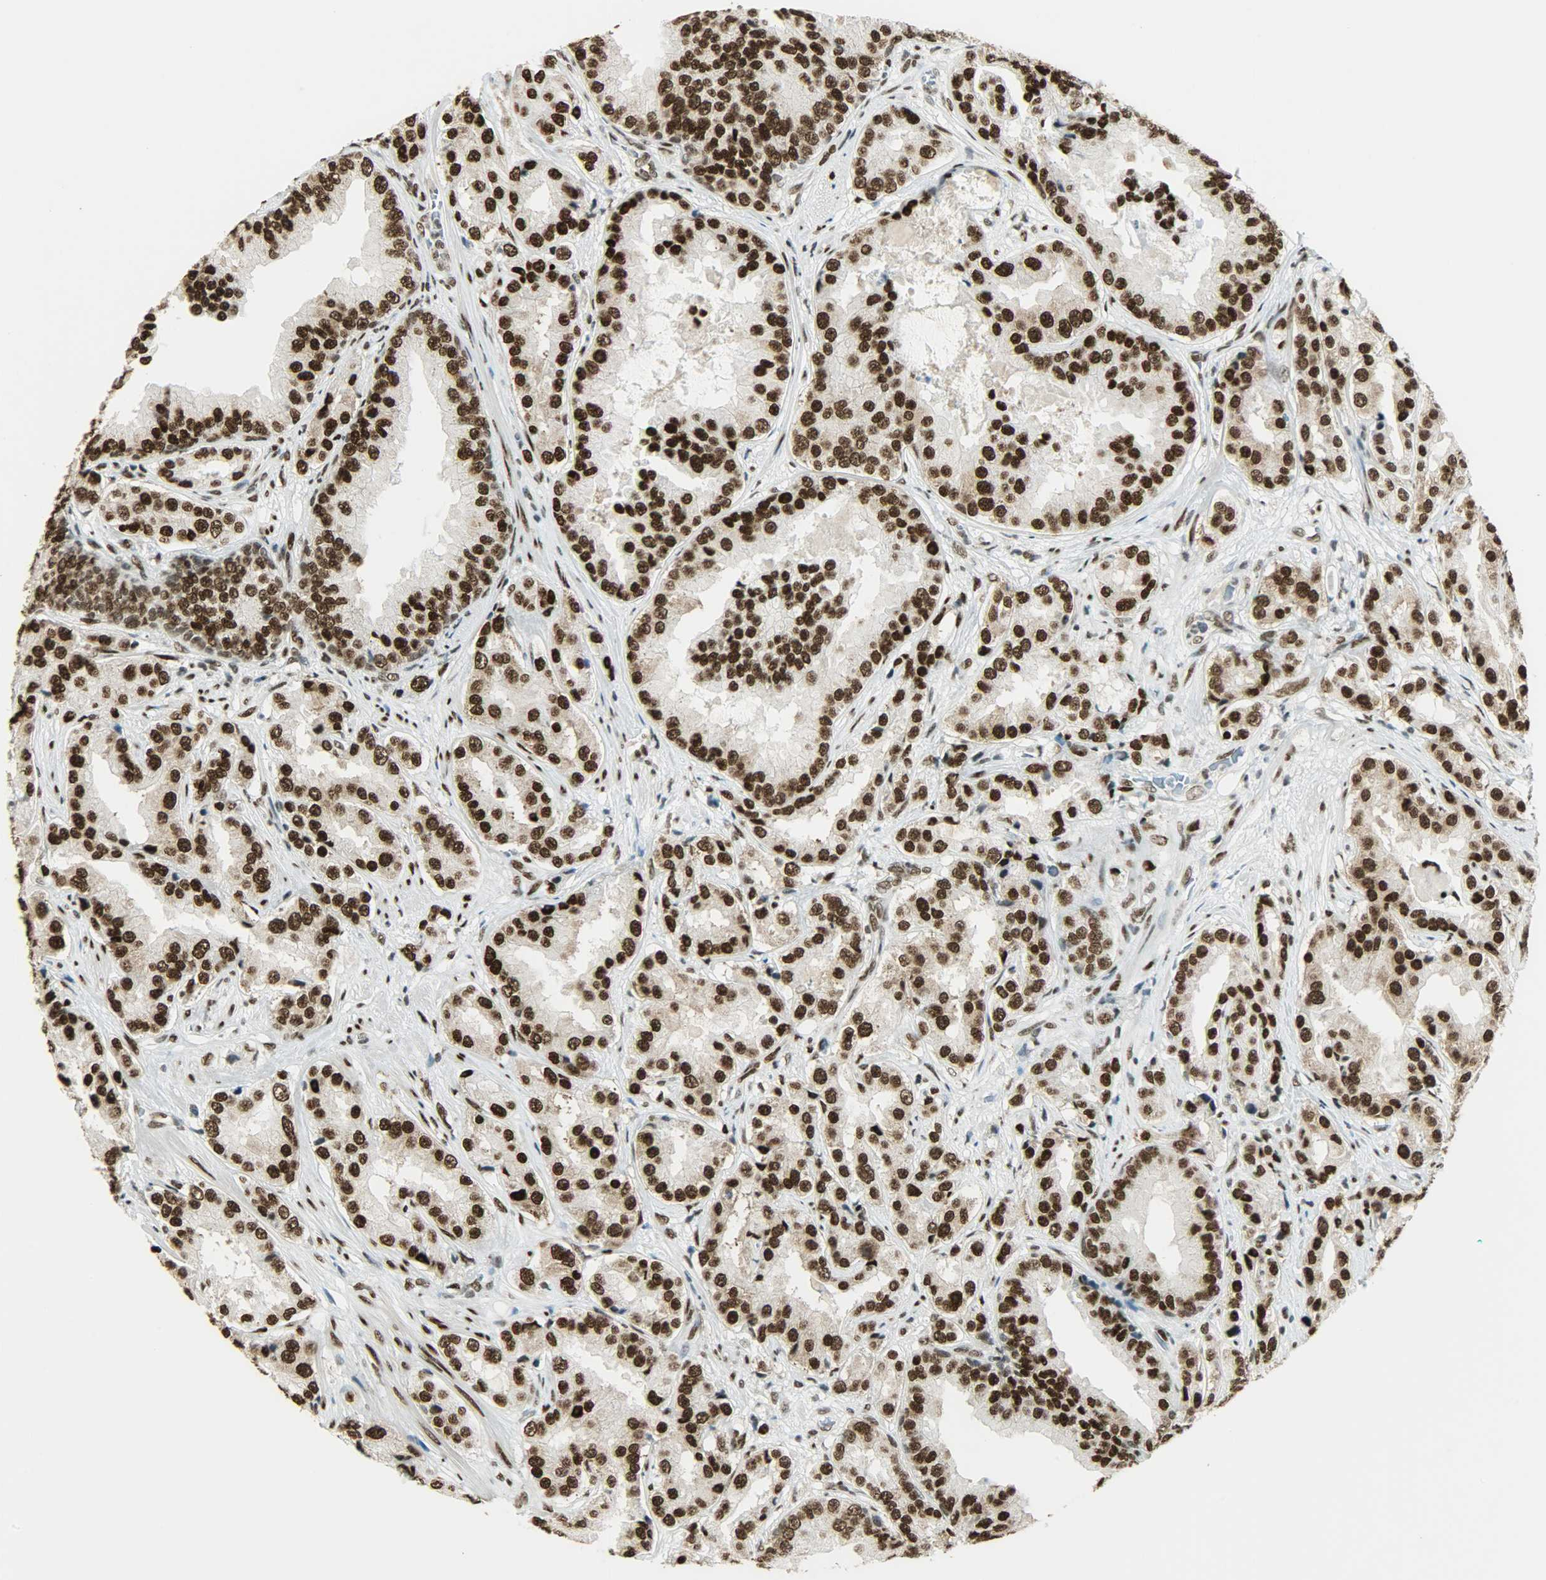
{"staining": {"intensity": "strong", "quantity": ">75%", "location": "nuclear"}, "tissue": "prostate cancer", "cell_type": "Tumor cells", "image_type": "cancer", "snomed": [{"axis": "morphology", "description": "Adenocarcinoma, High grade"}, {"axis": "topography", "description": "Prostate"}], "caption": "A high-resolution image shows IHC staining of prostate cancer, which shows strong nuclear staining in approximately >75% of tumor cells. (DAB IHC with brightfield microscopy, high magnification).", "gene": "MYEF2", "patient": {"sex": "male", "age": 73}}